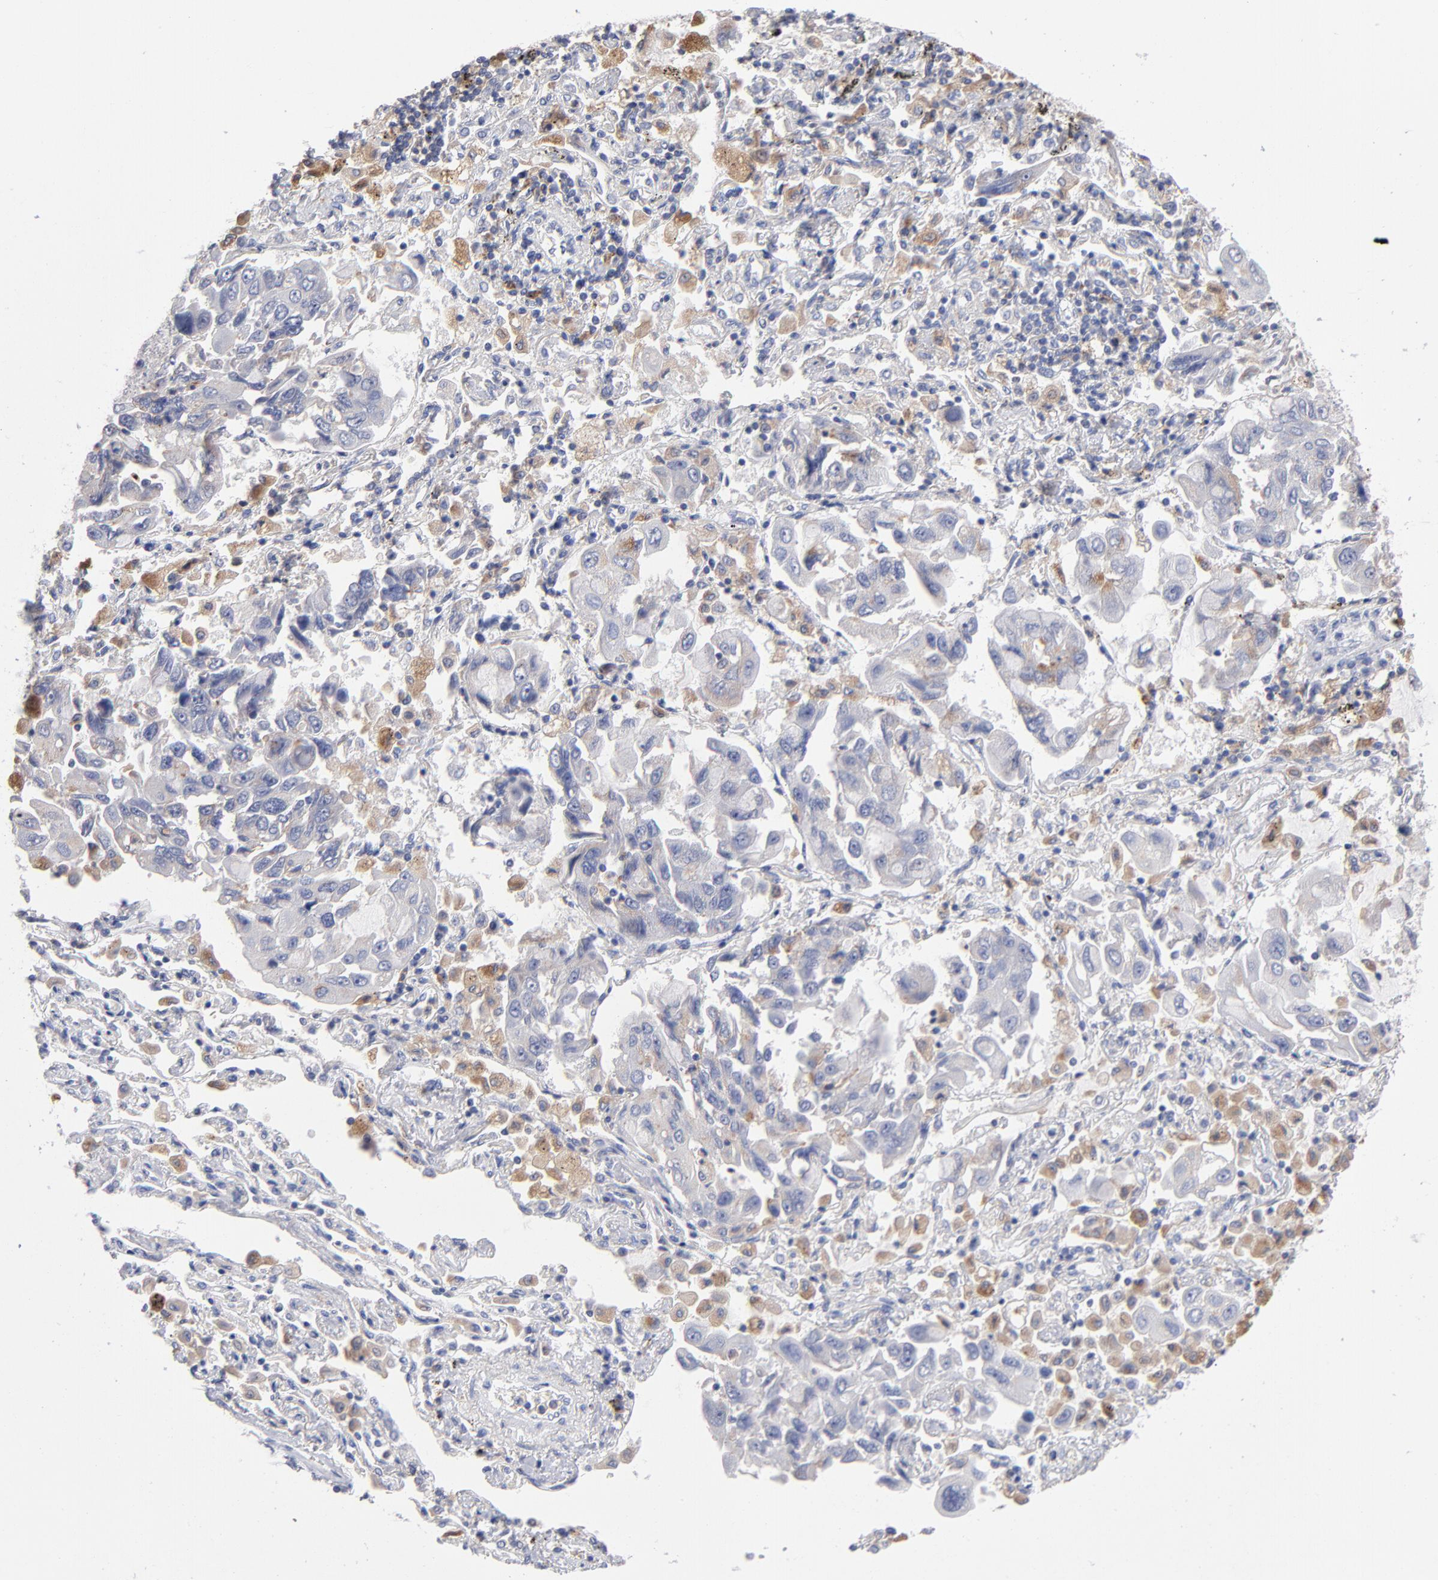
{"staining": {"intensity": "negative", "quantity": "none", "location": "none"}, "tissue": "lung cancer", "cell_type": "Tumor cells", "image_type": "cancer", "snomed": [{"axis": "morphology", "description": "Adenocarcinoma, NOS"}, {"axis": "topography", "description": "Lung"}], "caption": "Adenocarcinoma (lung) was stained to show a protein in brown. There is no significant expression in tumor cells. Nuclei are stained in blue.", "gene": "RRAGB", "patient": {"sex": "male", "age": 64}}